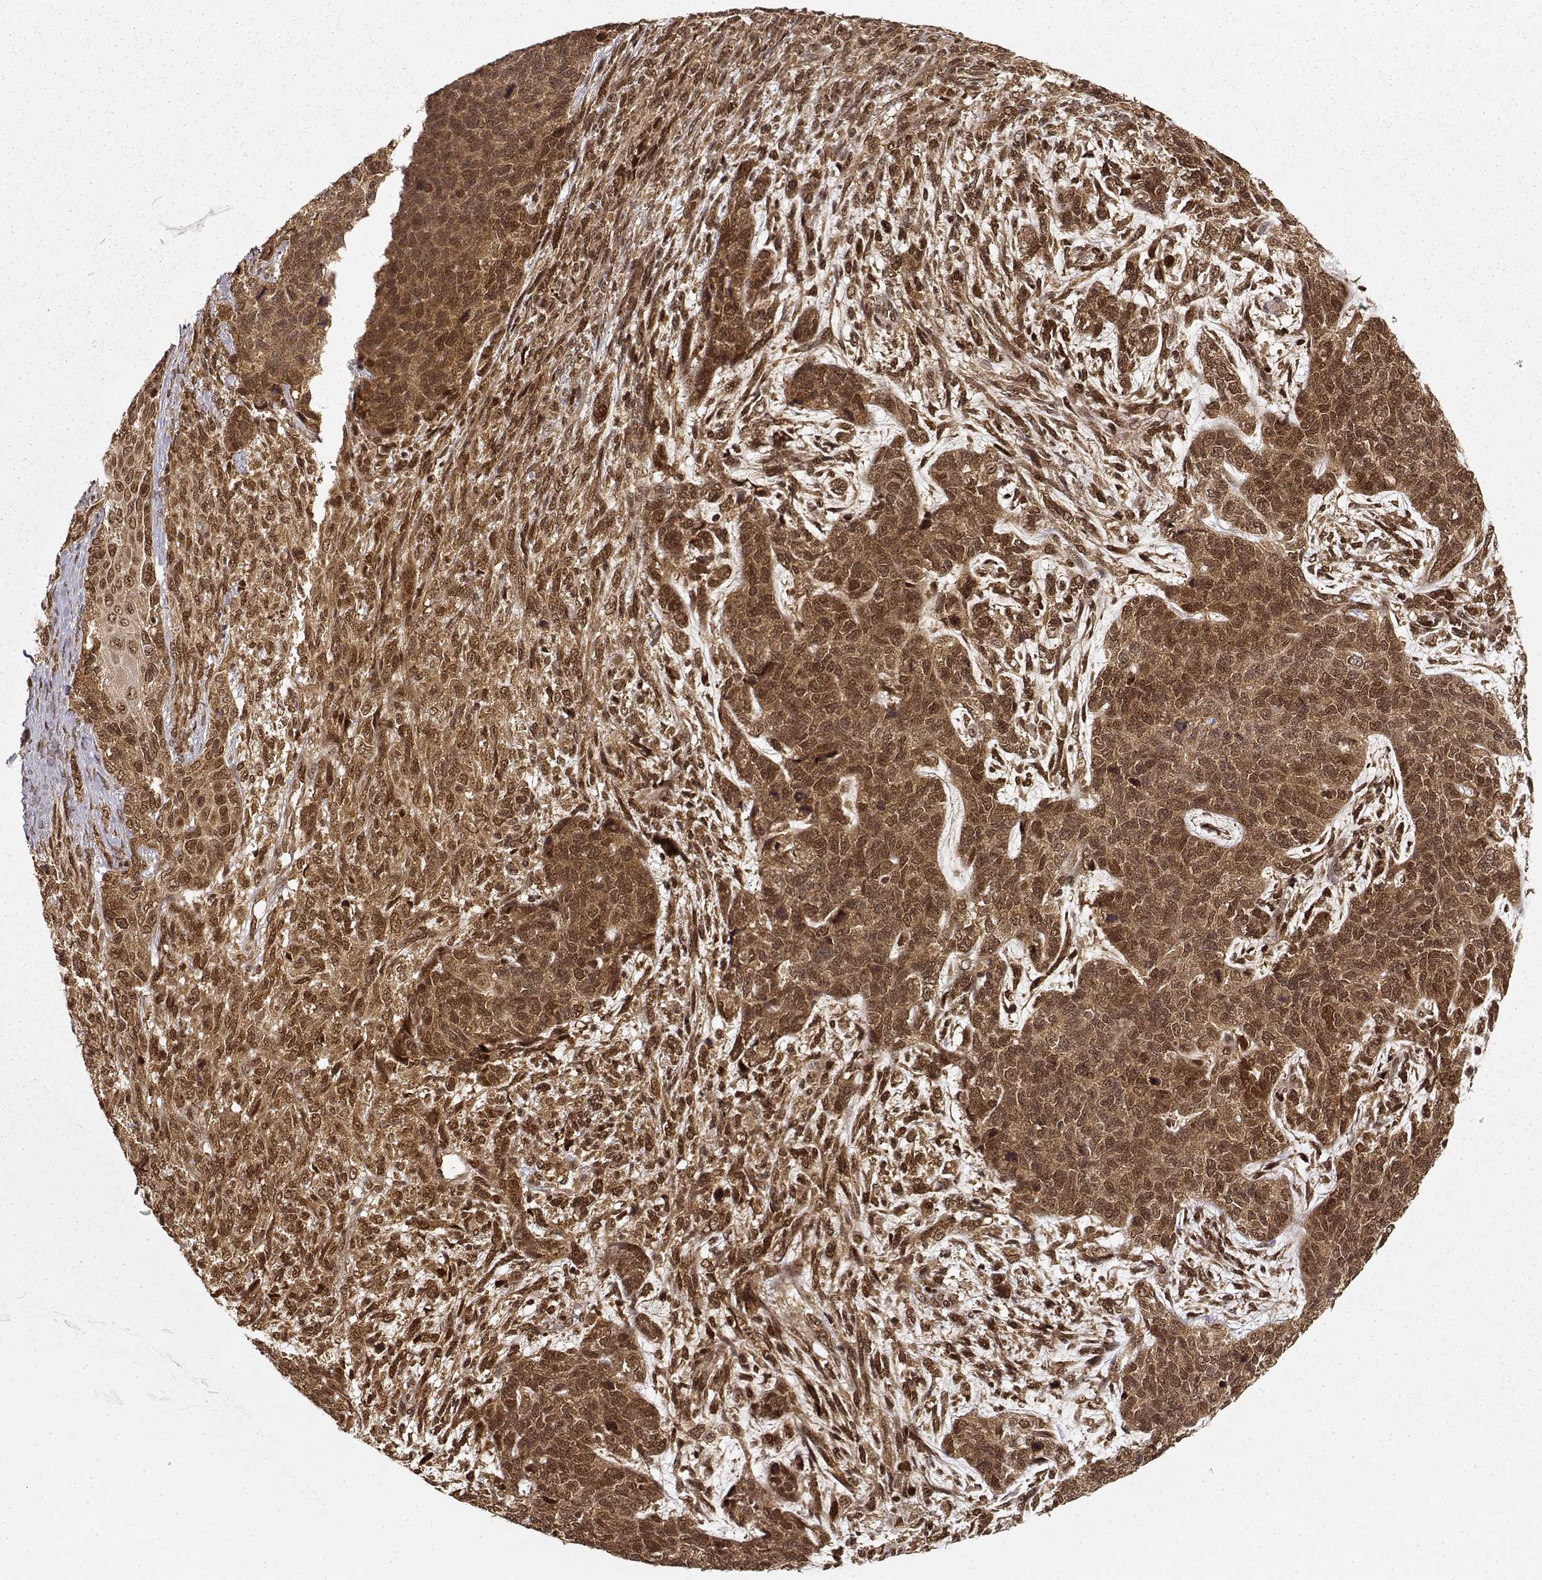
{"staining": {"intensity": "strong", "quantity": ">75%", "location": "cytoplasmic/membranous,nuclear"}, "tissue": "cervical cancer", "cell_type": "Tumor cells", "image_type": "cancer", "snomed": [{"axis": "morphology", "description": "Squamous cell carcinoma, NOS"}, {"axis": "topography", "description": "Cervix"}], "caption": "Approximately >75% of tumor cells in human cervical squamous cell carcinoma display strong cytoplasmic/membranous and nuclear protein expression as visualized by brown immunohistochemical staining.", "gene": "MAEA", "patient": {"sex": "female", "age": 63}}